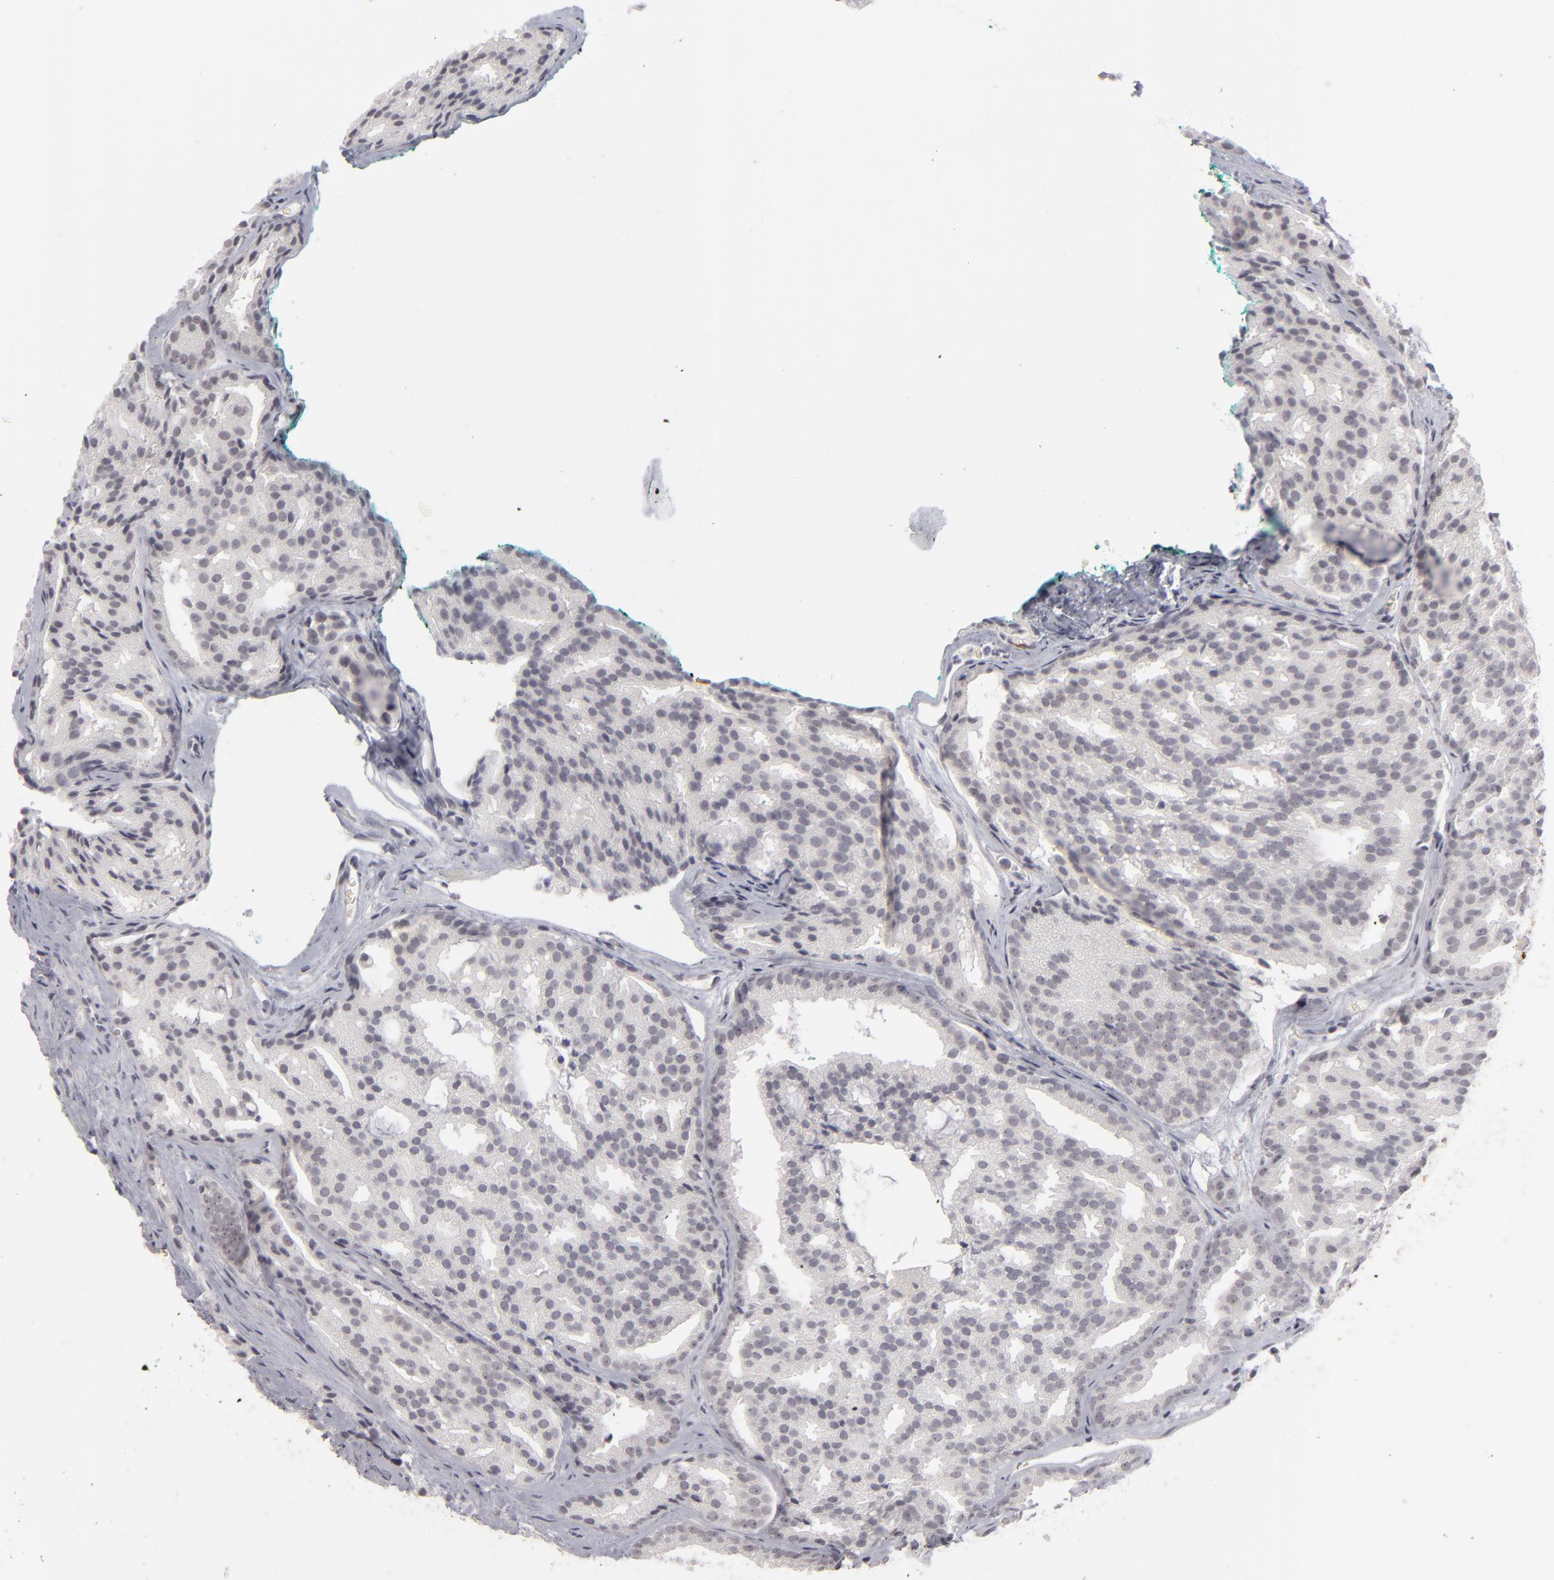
{"staining": {"intensity": "negative", "quantity": "none", "location": "none"}, "tissue": "prostate cancer", "cell_type": "Tumor cells", "image_type": "cancer", "snomed": [{"axis": "morphology", "description": "Adenocarcinoma, High grade"}, {"axis": "topography", "description": "Prostate"}], "caption": "Immunohistochemical staining of human prostate high-grade adenocarcinoma exhibits no significant expression in tumor cells. The staining is performed using DAB (3,3'-diaminobenzidine) brown chromogen with nuclei counter-stained in using hematoxylin.", "gene": "KIAA1210", "patient": {"sex": "male", "age": 64}}